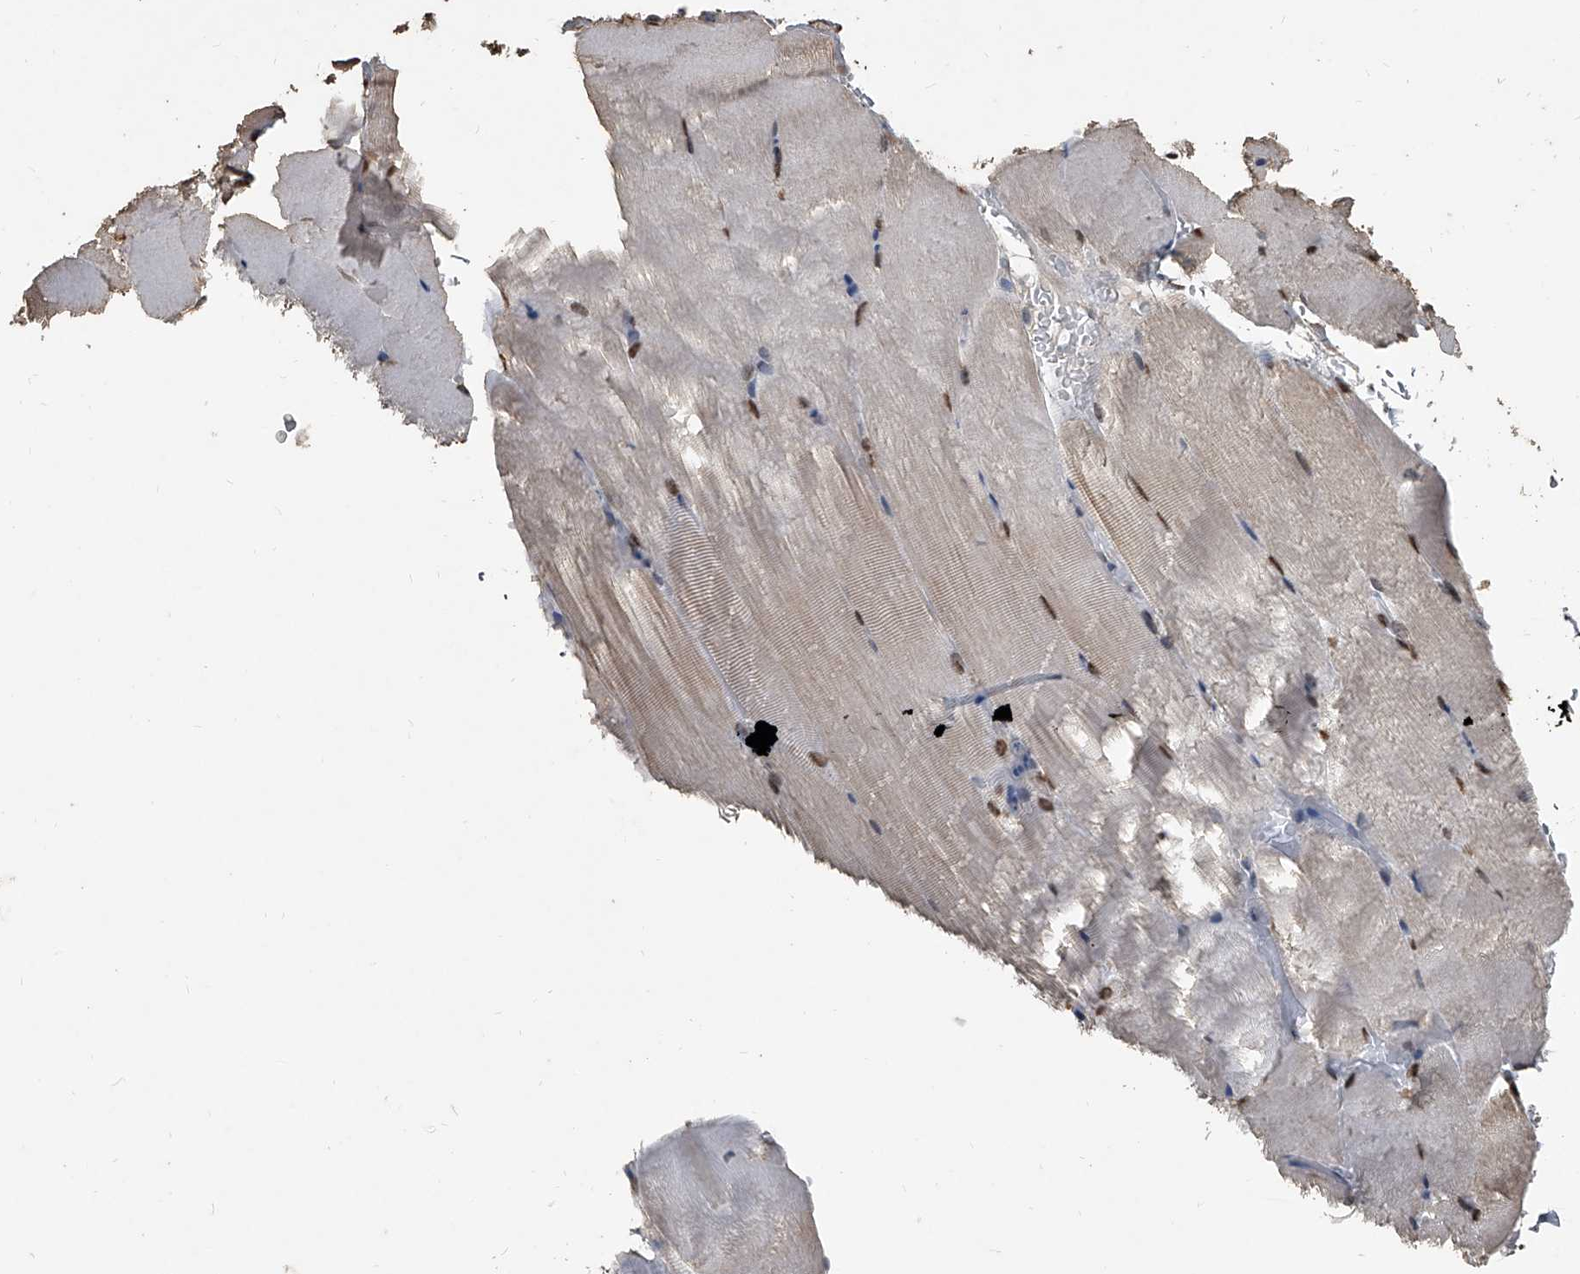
{"staining": {"intensity": "moderate", "quantity": "25%-75%", "location": "nuclear"}, "tissue": "skeletal muscle", "cell_type": "Myocytes", "image_type": "normal", "snomed": [{"axis": "morphology", "description": "Normal tissue, NOS"}, {"axis": "topography", "description": "Skeletal muscle"}, {"axis": "topography", "description": "Parathyroid gland"}], "caption": "This is a micrograph of immunohistochemistry (IHC) staining of normal skeletal muscle, which shows moderate staining in the nuclear of myocytes.", "gene": "MATR3", "patient": {"sex": "female", "age": 37}}